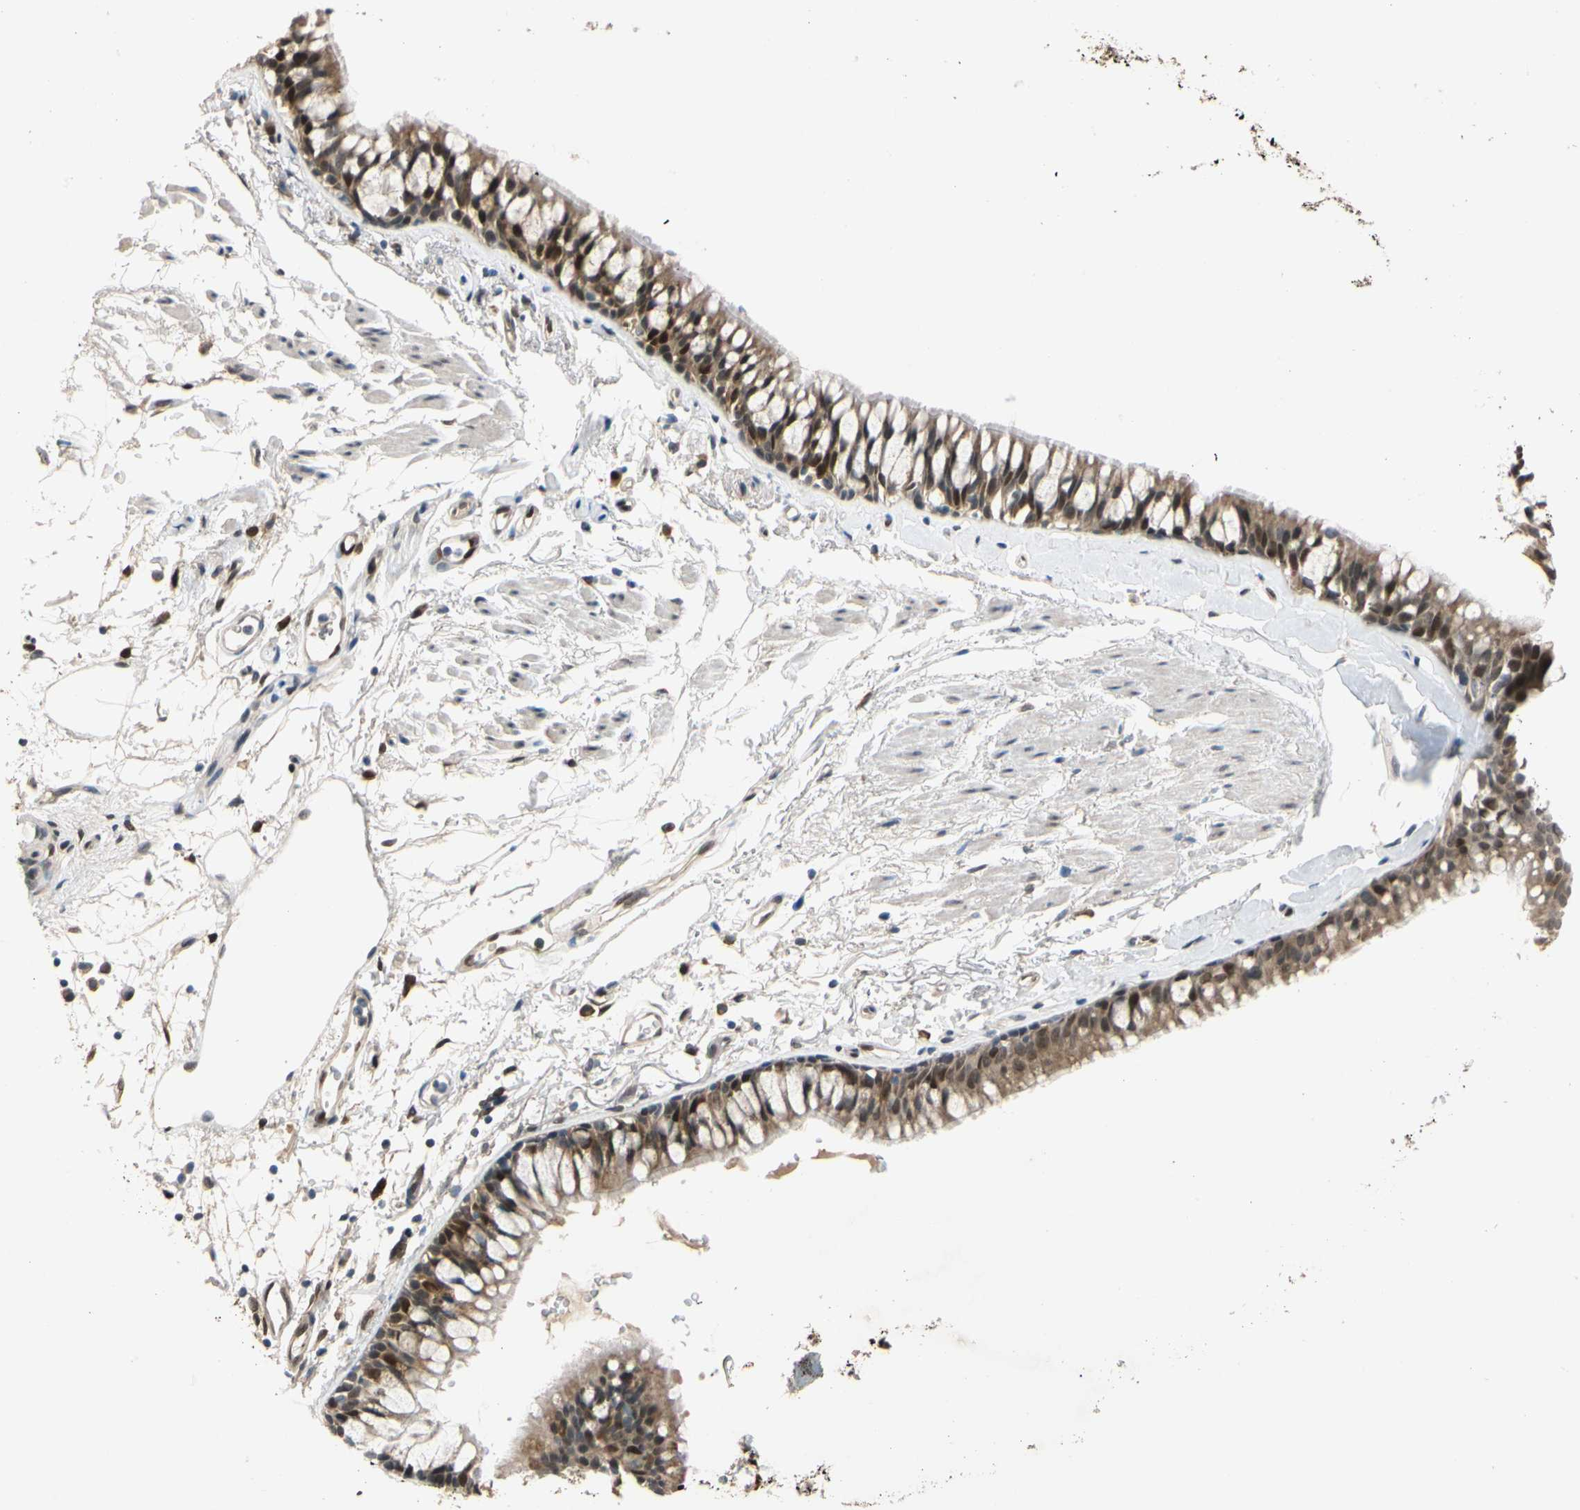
{"staining": {"intensity": "strong", "quantity": ">75%", "location": "cytoplasmic/membranous,nuclear"}, "tissue": "bronchus", "cell_type": "Respiratory epithelial cells", "image_type": "normal", "snomed": [{"axis": "morphology", "description": "Normal tissue, NOS"}, {"axis": "topography", "description": "Bronchus"}], "caption": "DAB immunohistochemical staining of benign human bronchus demonstrates strong cytoplasmic/membranous,nuclear protein staining in about >75% of respiratory epithelial cells.", "gene": "RIOX2", "patient": {"sex": "female", "age": 73}}